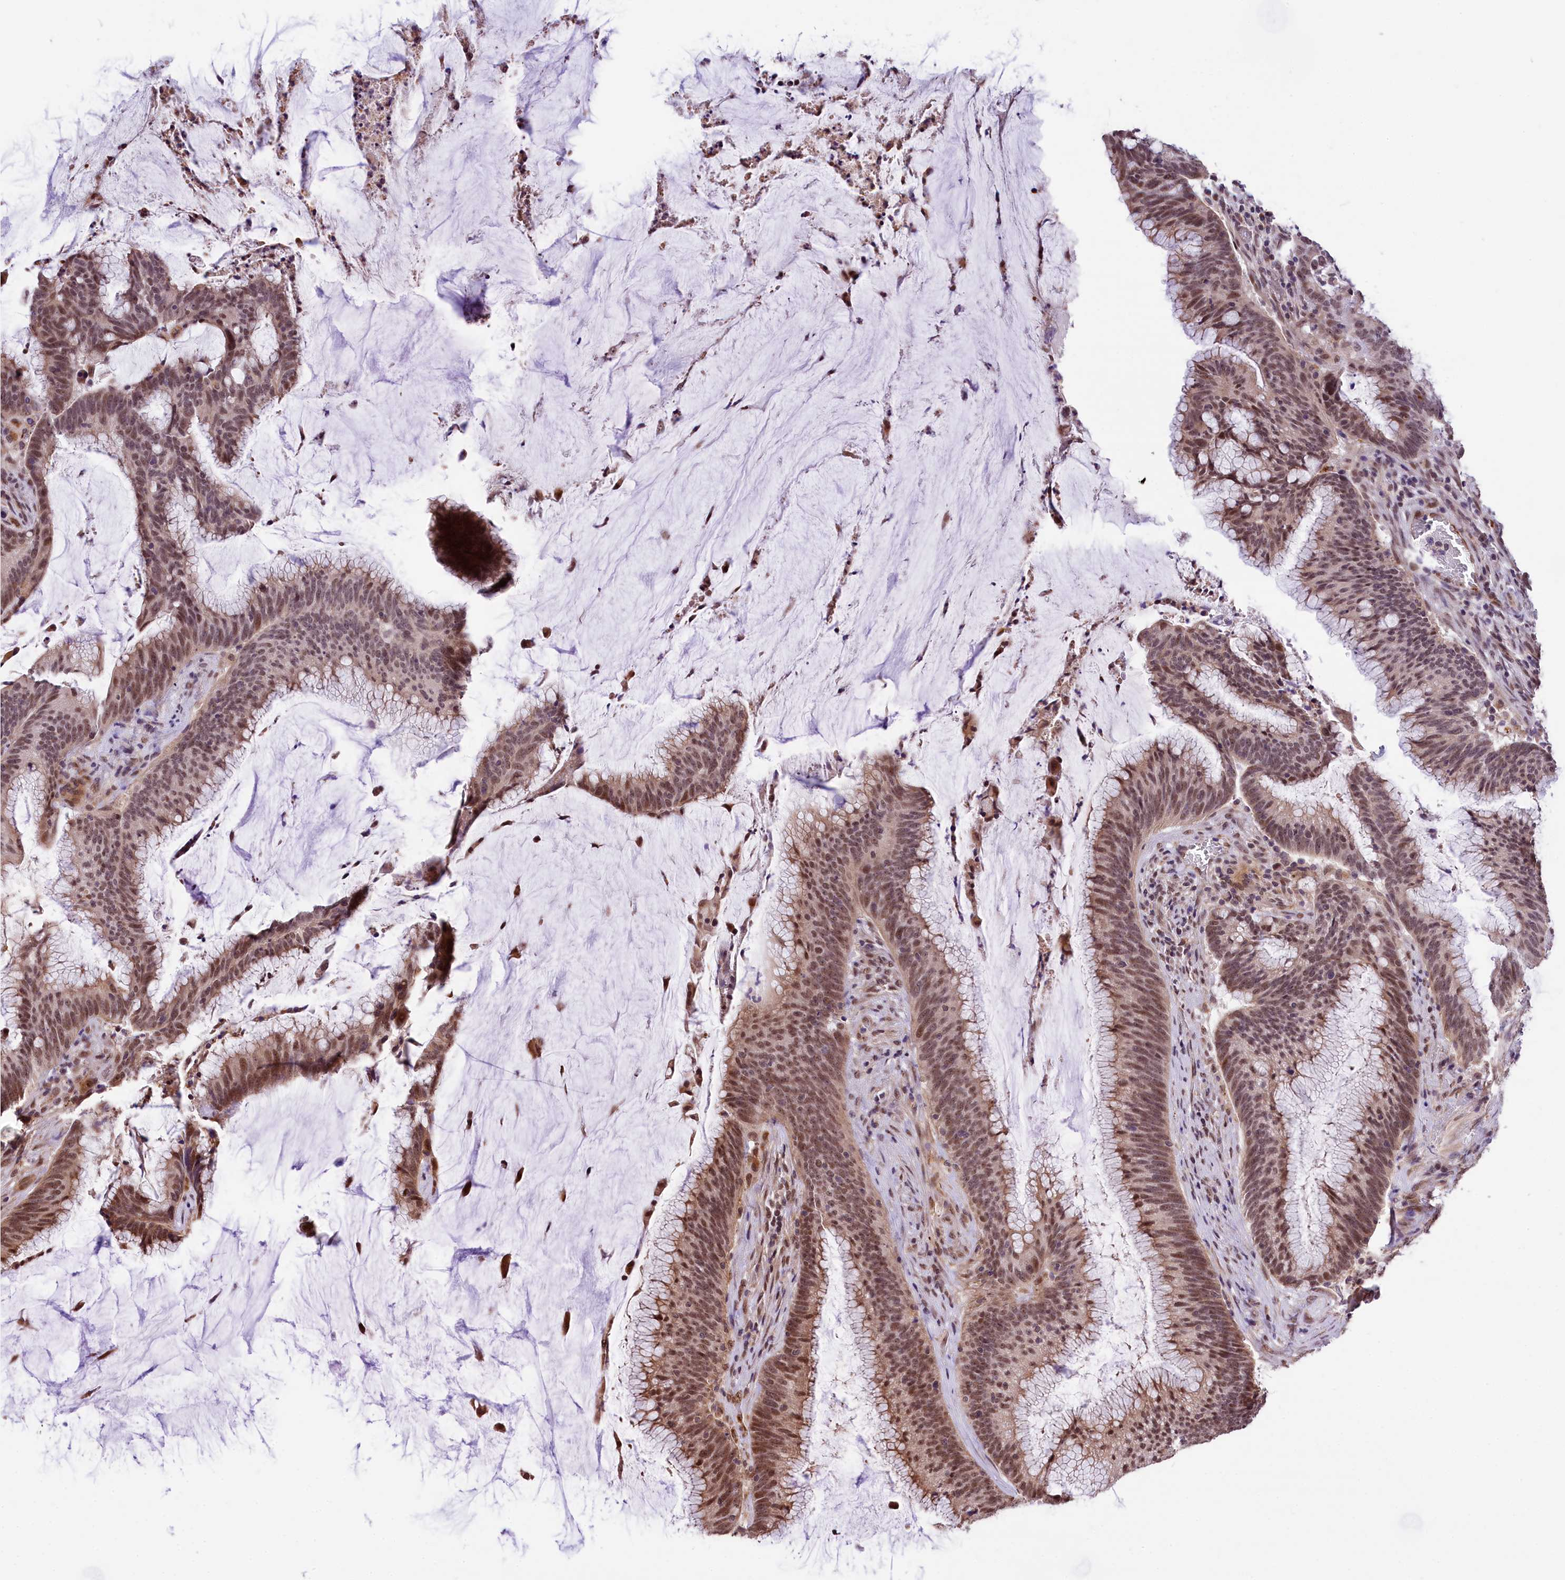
{"staining": {"intensity": "moderate", "quantity": ">75%", "location": "cytoplasmic/membranous,nuclear"}, "tissue": "colorectal cancer", "cell_type": "Tumor cells", "image_type": "cancer", "snomed": [{"axis": "morphology", "description": "Adenocarcinoma, NOS"}, {"axis": "topography", "description": "Rectum"}], "caption": "Protein expression analysis of human colorectal cancer (adenocarcinoma) reveals moderate cytoplasmic/membranous and nuclear staining in about >75% of tumor cells. (Stains: DAB in brown, nuclei in blue, Microscopy: brightfield microscopy at high magnification).", "gene": "MRPL54", "patient": {"sex": "female", "age": 77}}